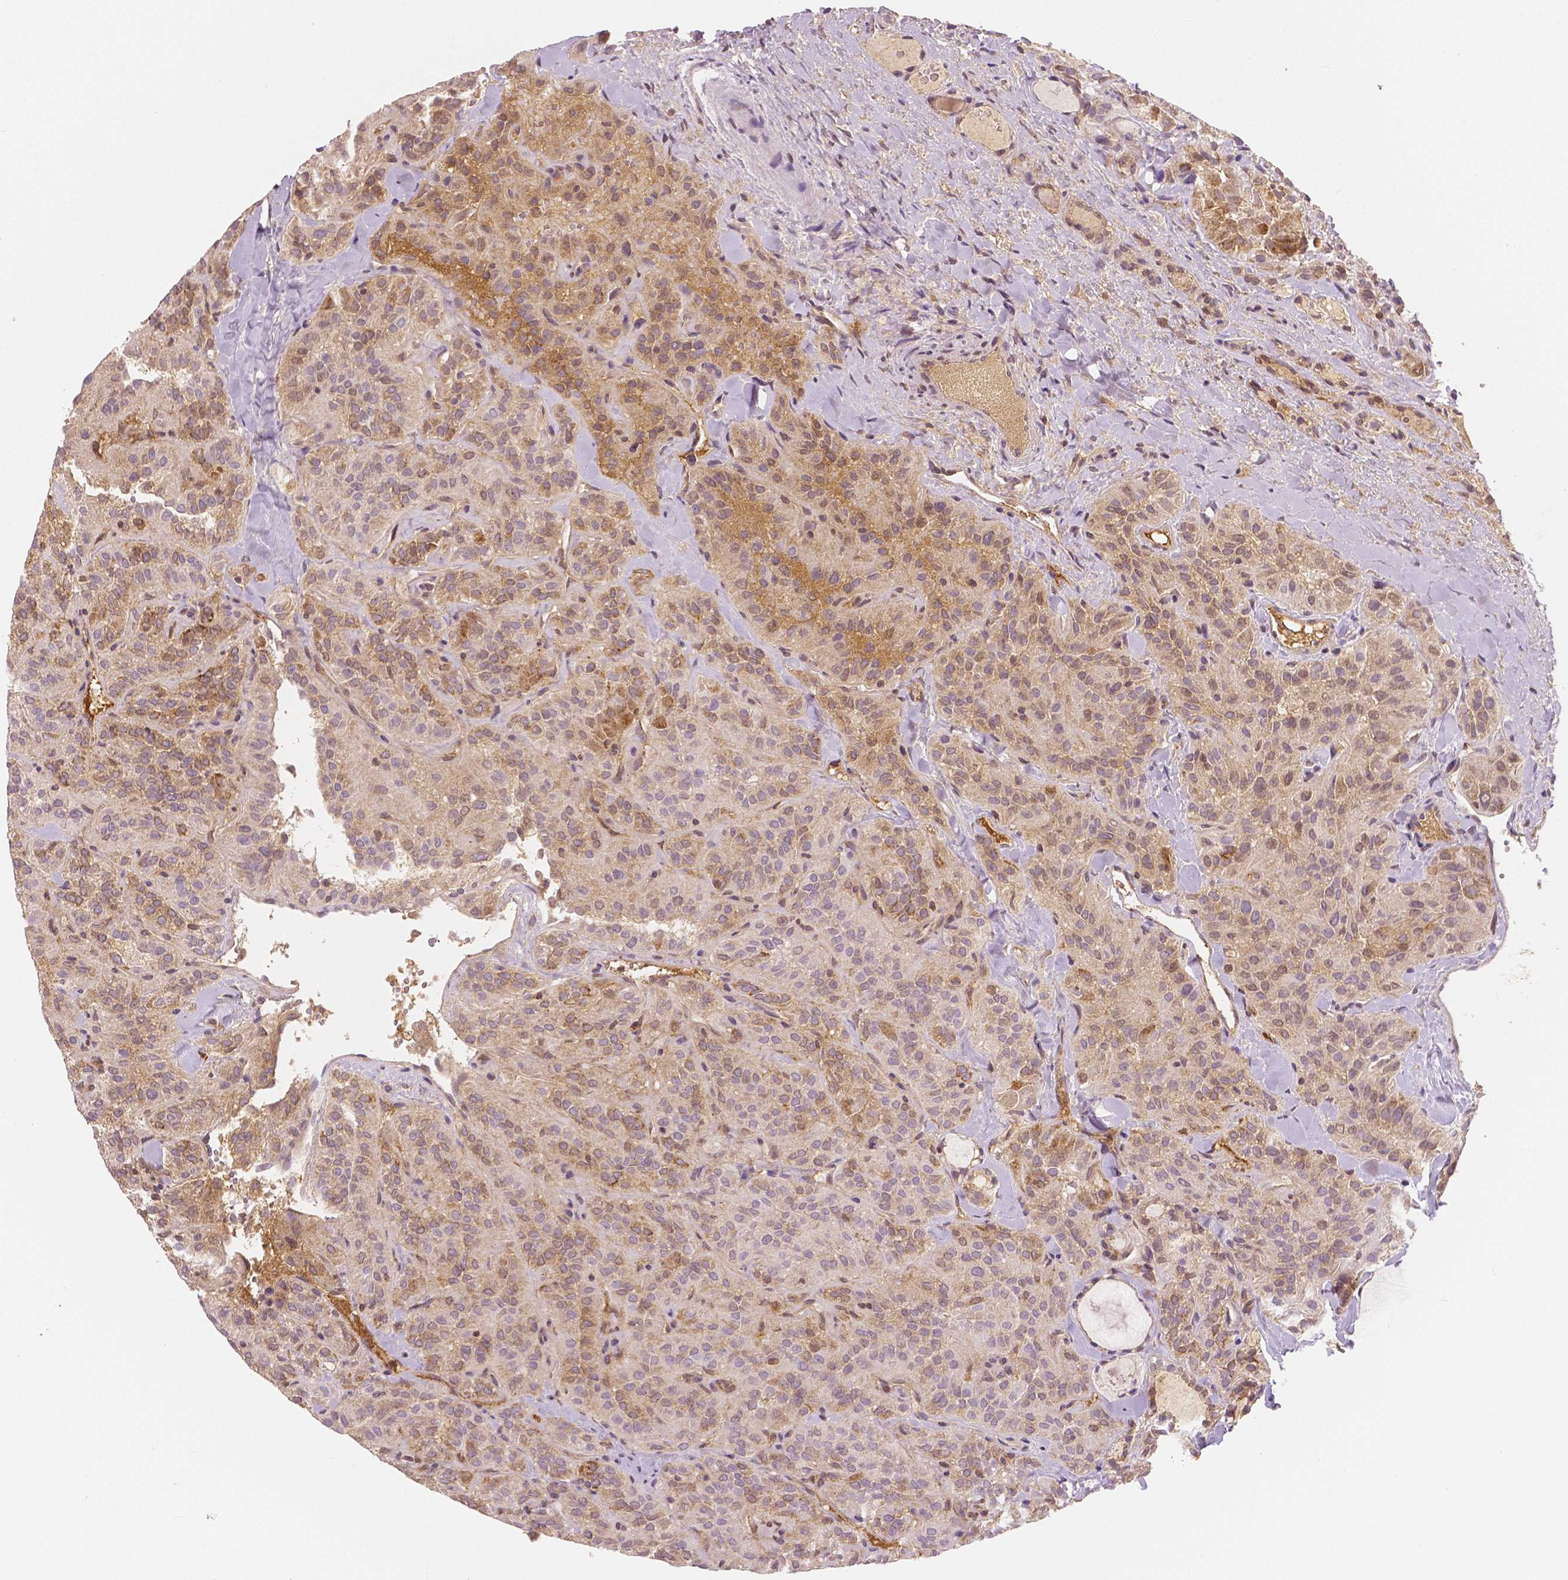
{"staining": {"intensity": "moderate", "quantity": "25%-75%", "location": "cytoplasmic/membranous"}, "tissue": "thyroid cancer", "cell_type": "Tumor cells", "image_type": "cancer", "snomed": [{"axis": "morphology", "description": "Papillary adenocarcinoma, NOS"}, {"axis": "topography", "description": "Thyroid gland"}], "caption": "A medium amount of moderate cytoplasmic/membranous positivity is seen in about 25%-75% of tumor cells in papillary adenocarcinoma (thyroid) tissue. (DAB IHC with brightfield microscopy, high magnification).", "gene": "APOA4", "patient": {"sex": "female", "age": 45}}